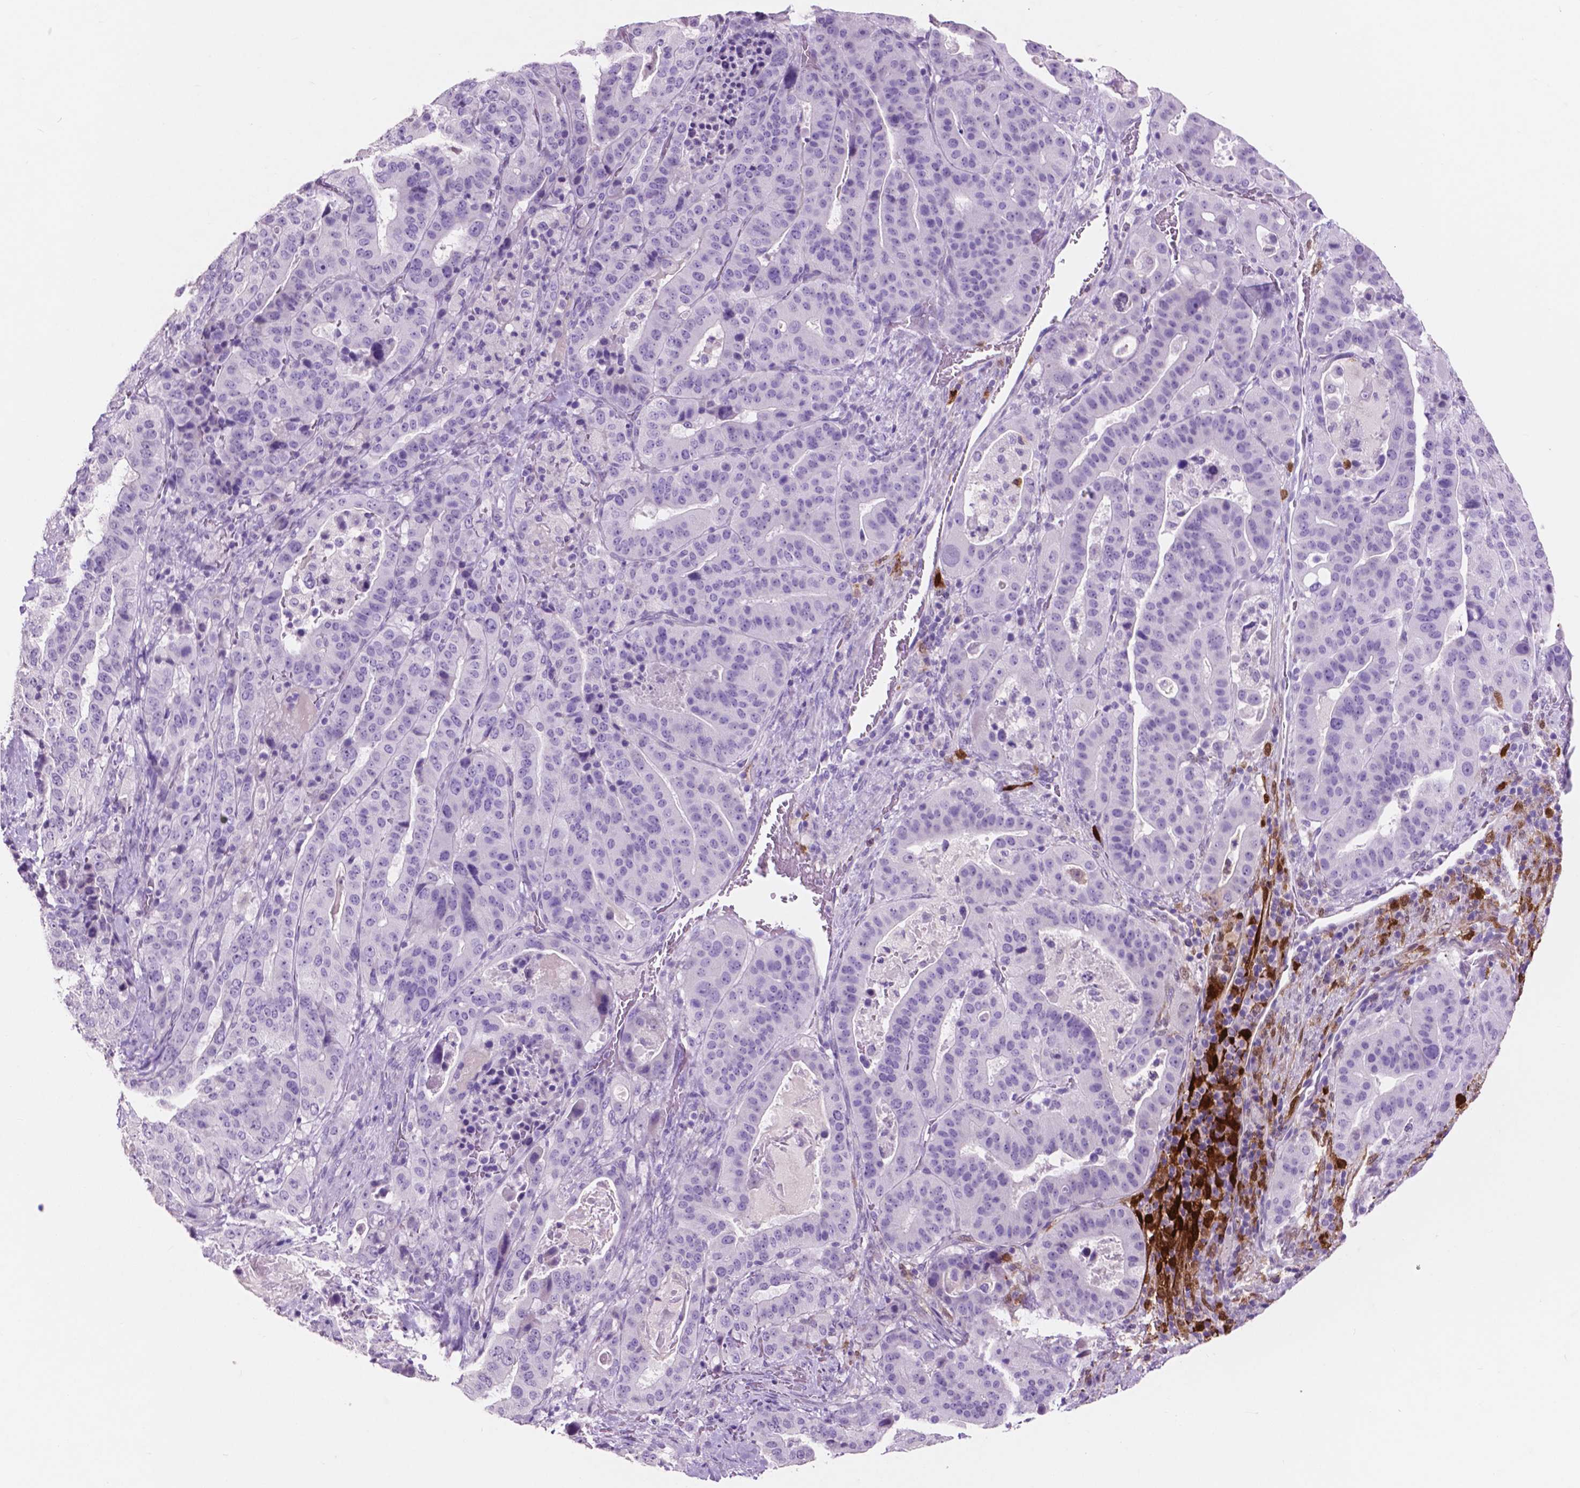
{"staining": {"intensity": "negative", "quantity": "none", "location": "none"}, "tissue": "stomach cancer", "cell_type": "Tumor cells", "image_type": "cancer", "snomed": [{"axis": "morphology", "description": "Adenocarcinoma, NOS"}, {"axis": "topography", "description": "Stomach"}], "caption": "An immunohistochemistry micrograph of stomach cancer (adenocarcinoma) is shown. There is no staining in tumor cells of stomach cancer (adenocarcinoma).", "gene": "IDO1", "patient": {"sex": "male", "age": 48}}